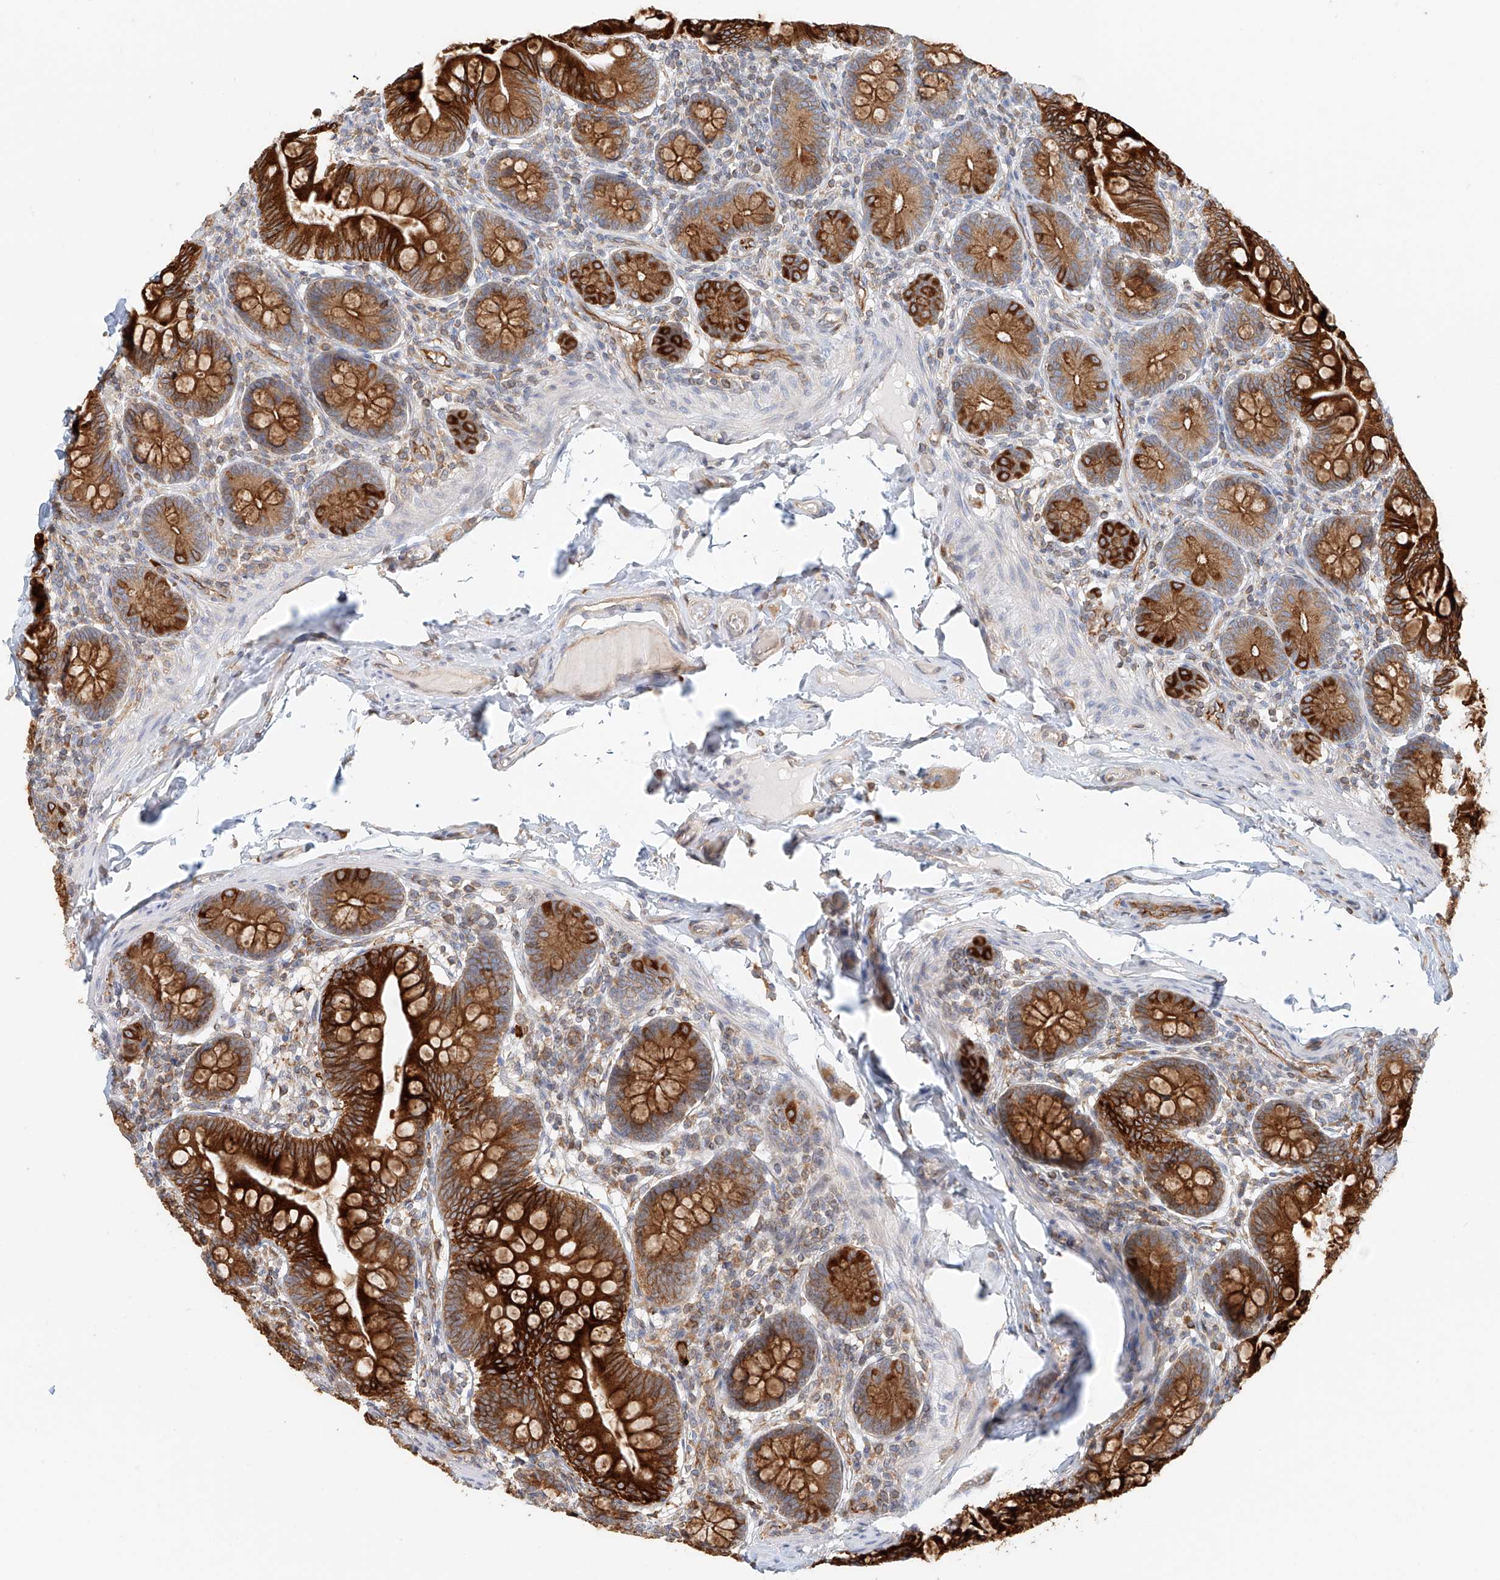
{"staining": {"intensity": "strong", "quantity": ">75%", "location": "cytoplasmic/membranous"}, "tissue": "small intestine", "cell_type": "Glandular cells", "image_type": "normal", "snomed": [{"axis": "morphology", "description": "Normal tissue, NOS"}, {"axis": "topography", "description": "Small intestine"}], "caption": "DAB immunohistochemical staining of normal human small intestine demonstrates strong cytoplasmic/membranous protein expression in about >75% of glandular cells. (Brightfield microscopy of DAB IHC at high magnification).", "gene": "DHRS7", "patient": {"sex": "male", "age": 7}}